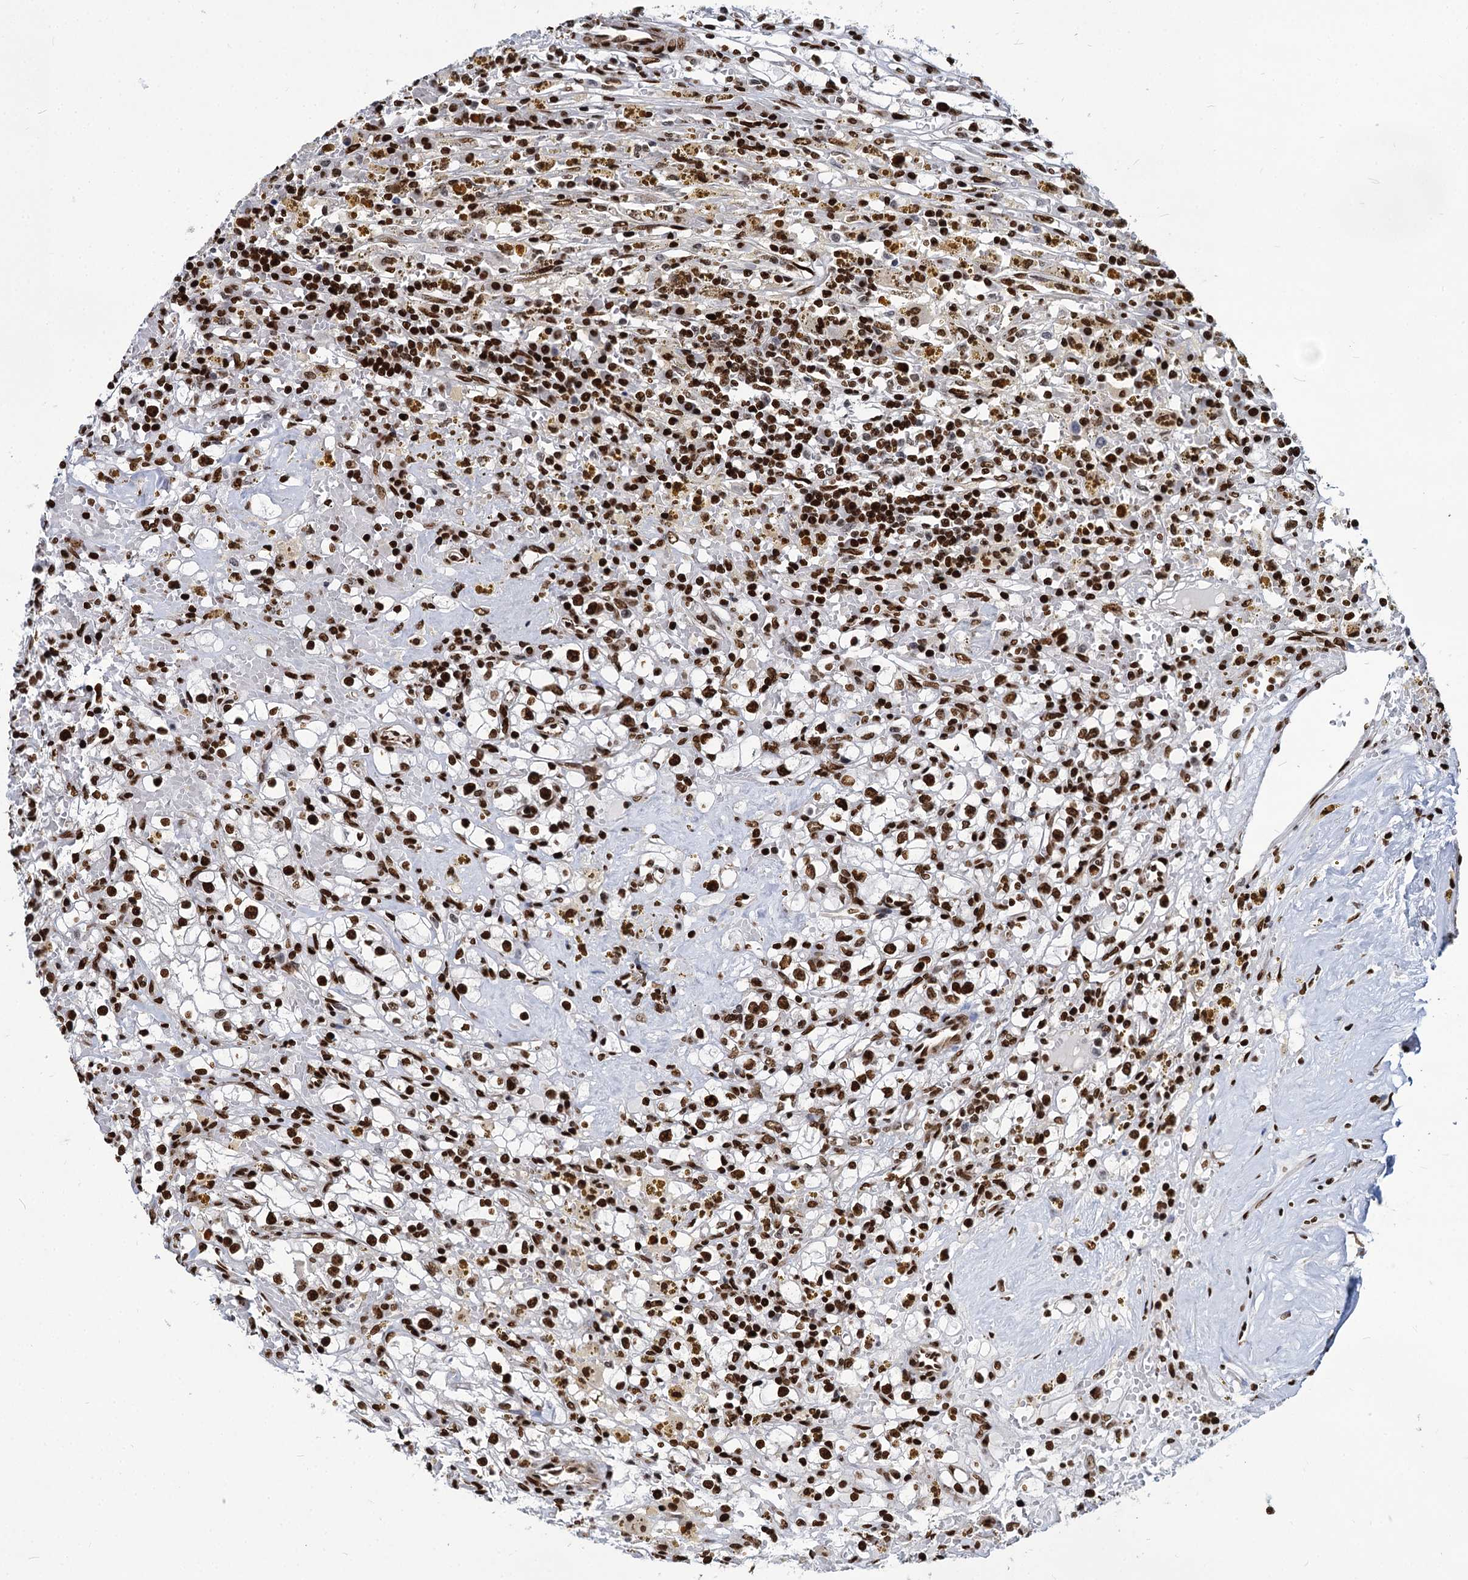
{"staining": {"intensity": "strong", "quantity": ">75%", "location": "nuclear"}, "tissue": "renal cancer", "cell_type": "Tumor cells", "image_type": "cancer", "snomed": [{"axis": "morphology", "description": "Adenocarcinoma, NOS"}, {"axis": "topography", "description": "Kidney"}], "caption": "A micrograph of renal cancer (adenocarcinoma) stained for a protein reveals strong nuclear brown staining in tumor cells.", "gene": "MECP2", "patient": {"sex": "male", "age": 56}}